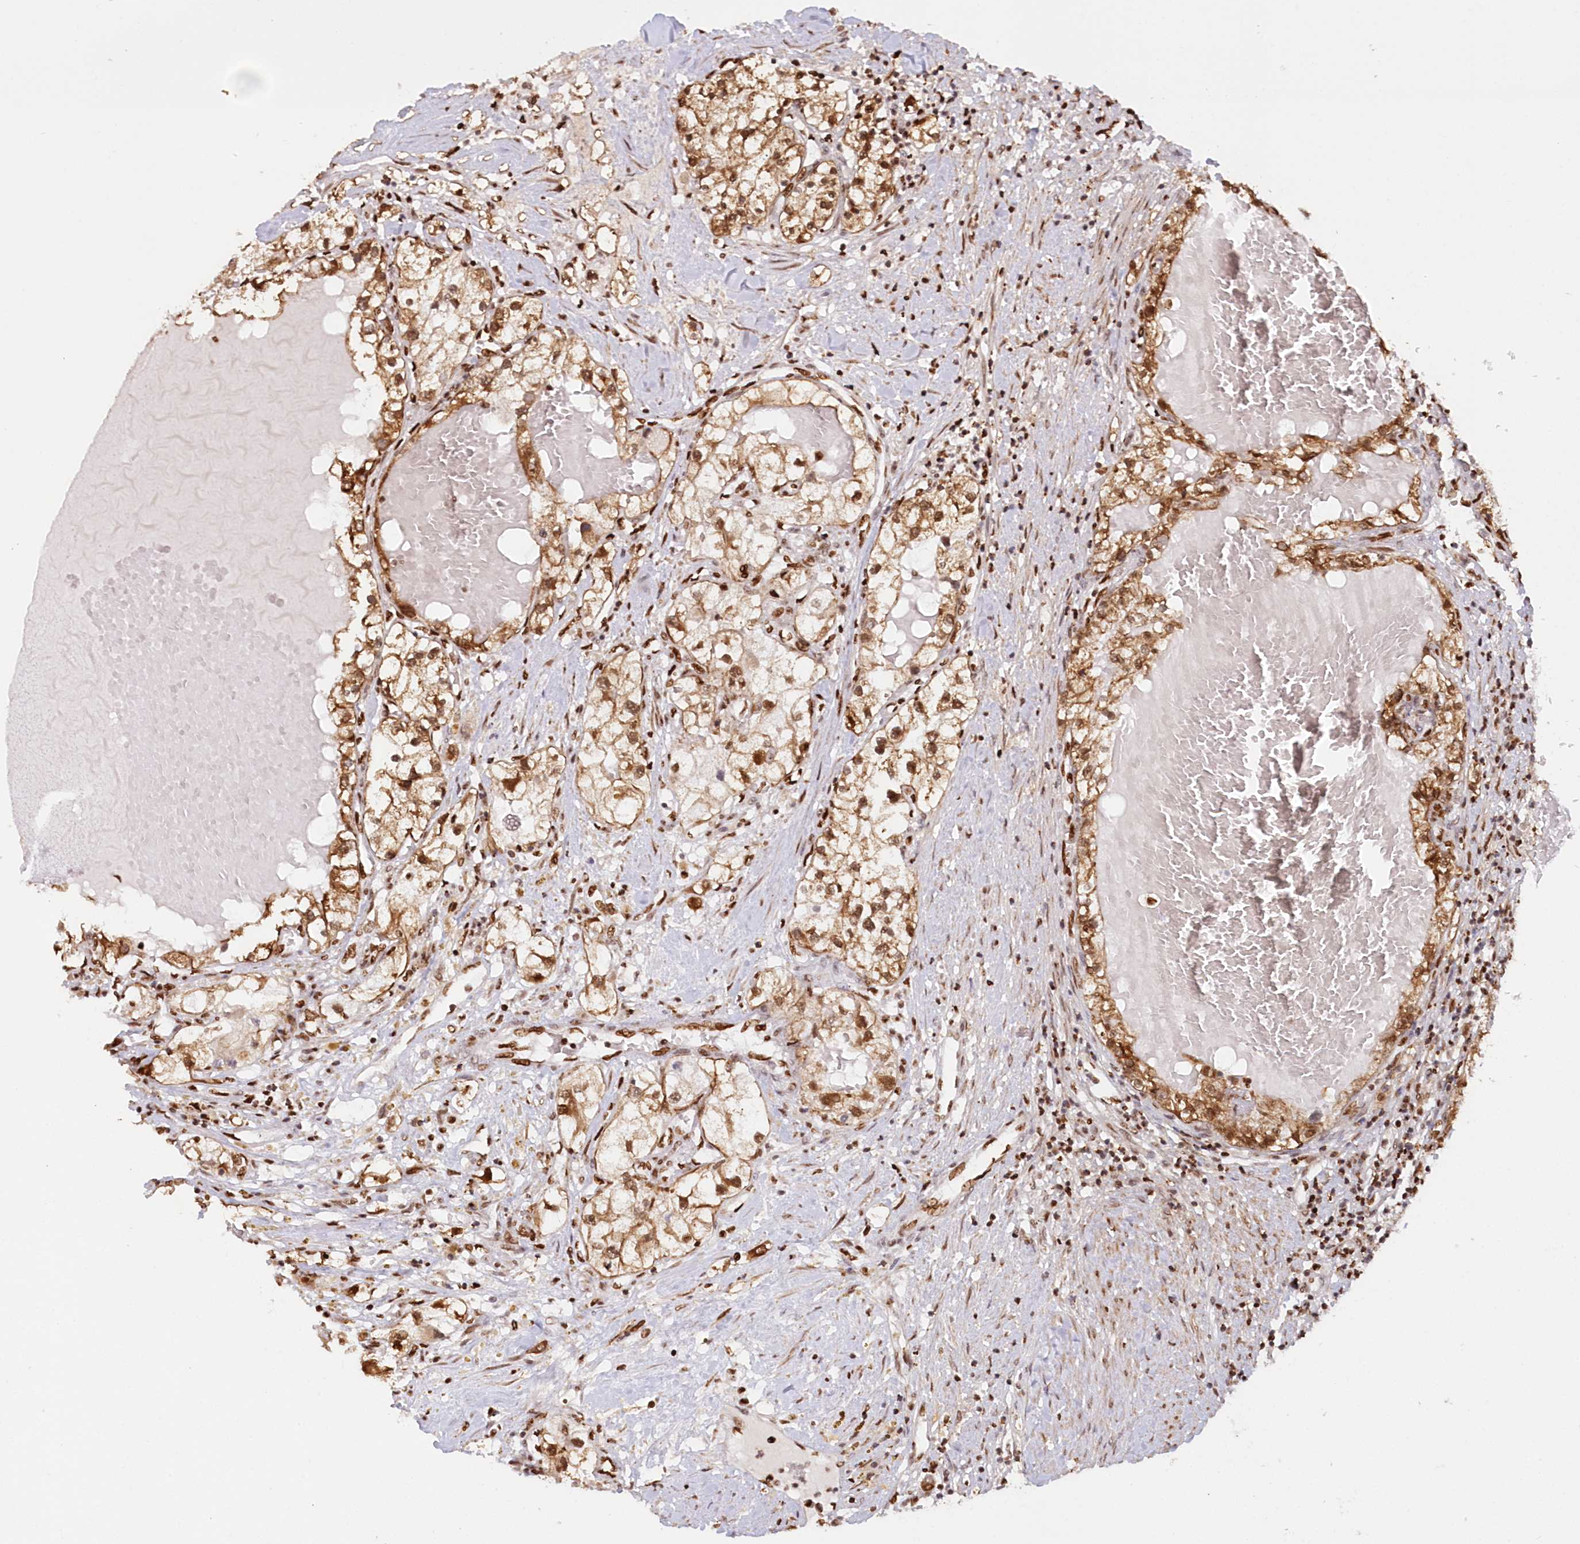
{"staining": {"intensity": "moderate", "quantity": ">75%", "location": "cytoplasmic/membranous,nuclear"}, "tissue": "renal cancer", "cell_type": "Tumor cells", "image_type": "cancer", "snomed": [{"axis": "morphology", "description": "Normal tissue, NOS"}, {"axis": "morphology", "description": "Adenocarcinoma, NOS"}, {"axis": "topography", "description": "Kidney"}], "caption": "Immunohistochemistry photomicrograph of neoplastic tissue: human renal adenocarcinoma stained using immunohistochemistry (IHC) displays medium levels of moderate protein expression localized specifically in the cytoplasmic/membranous and nuclear of tumor cells, appearing as a cytoplasmic/membranous and nuclear brown color.", "gene": "POLR2B", "patient": {"sex": "male", "age": 68}}